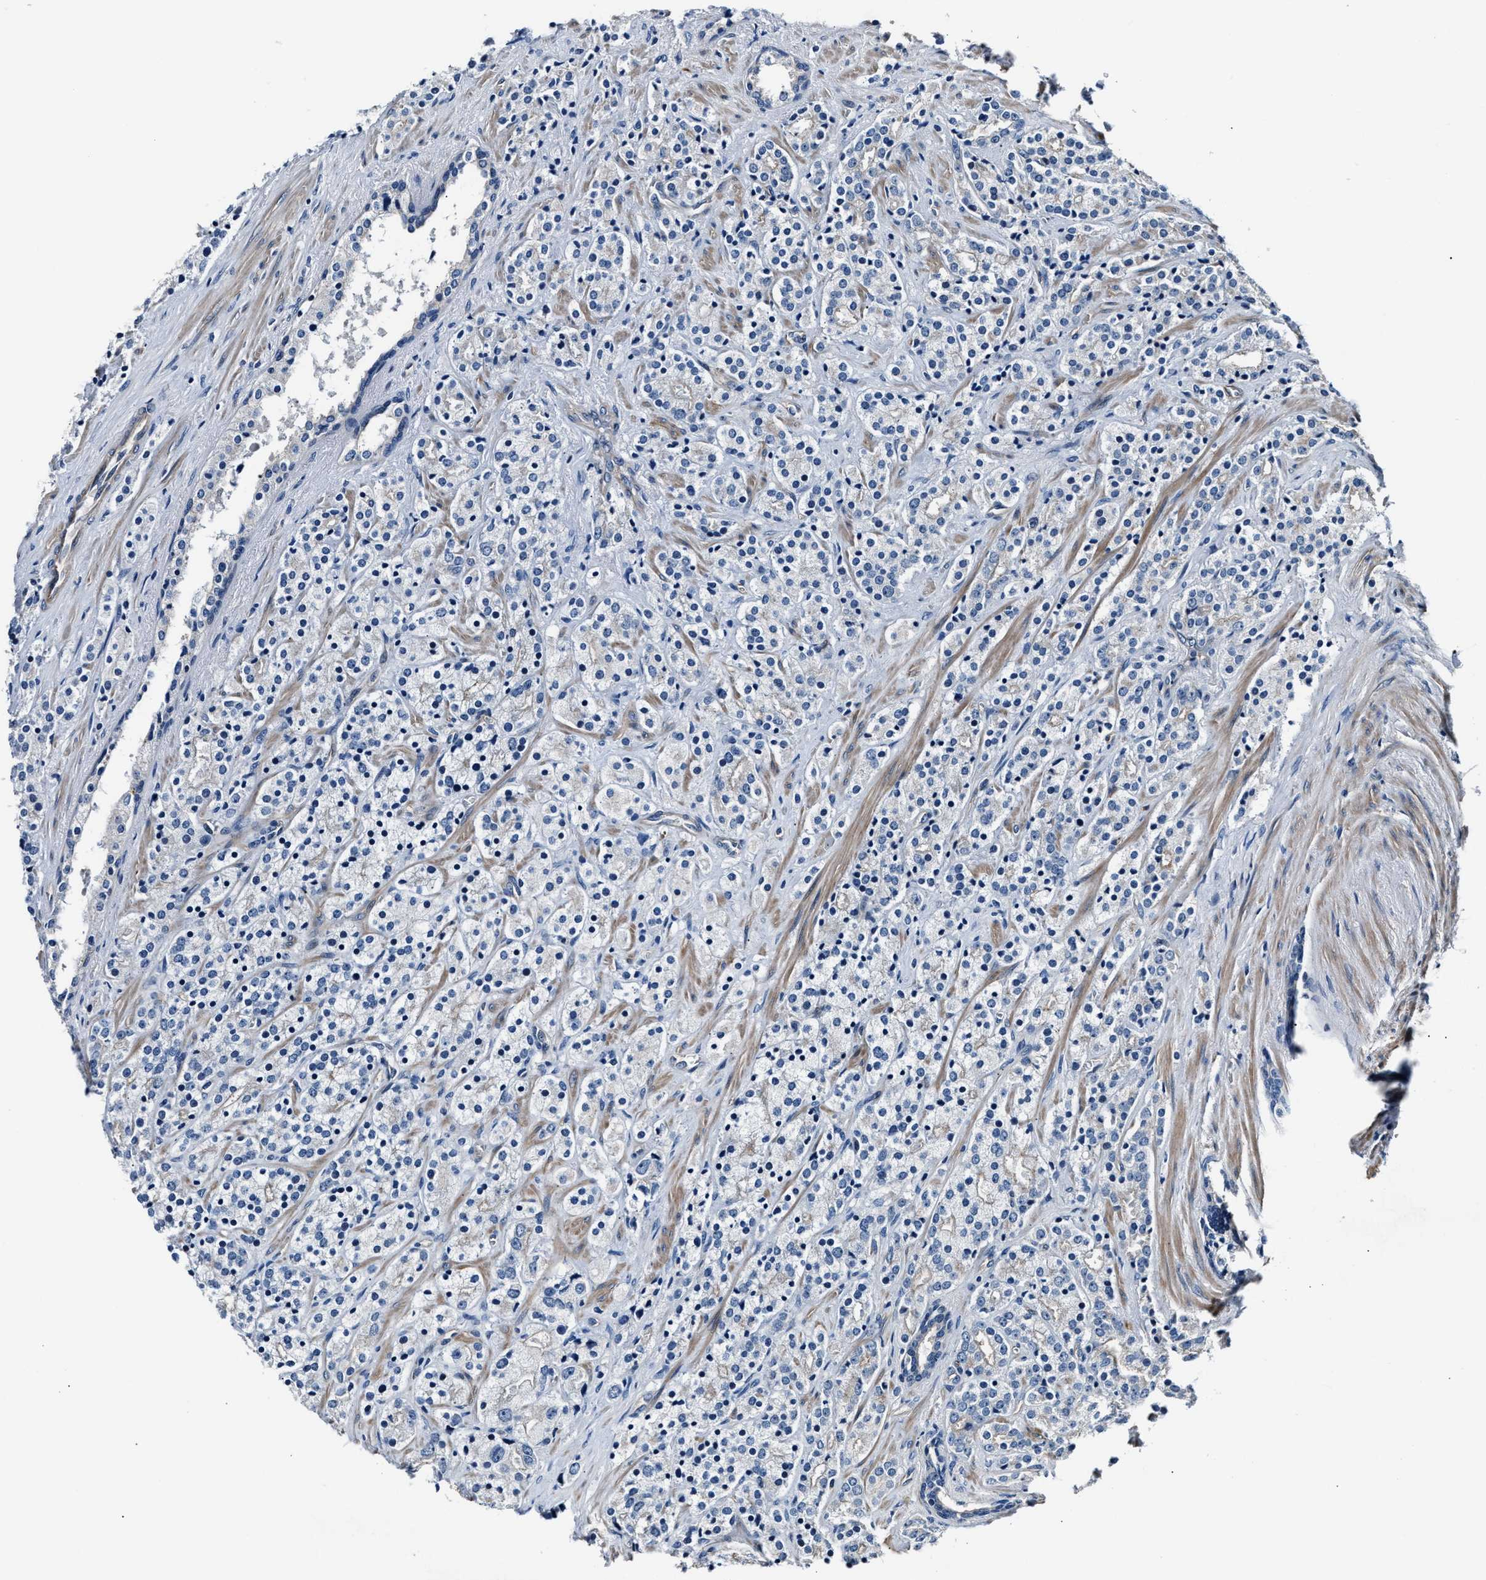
{"staining": {"intensity": "negative", "quantity": "none", "location": "none"}, "tissue": "prostate cancer", "cell_type": "Tumor cells", "image_type": "cancer", "snomed": [{"axis": "morphology", "description": "Adenocarcinoma, High grade"}, {"axis": "topography", "description": "Prostate"}], "caption": "High power microscopy image of an immunohistochemistry (IHC) histopathology image of high-grade adenocarcinoma (prostate), revealing no significant expression in tumor cells.", "gene": "MPDZ", "patient": {"sex": "male", "age": 71}}